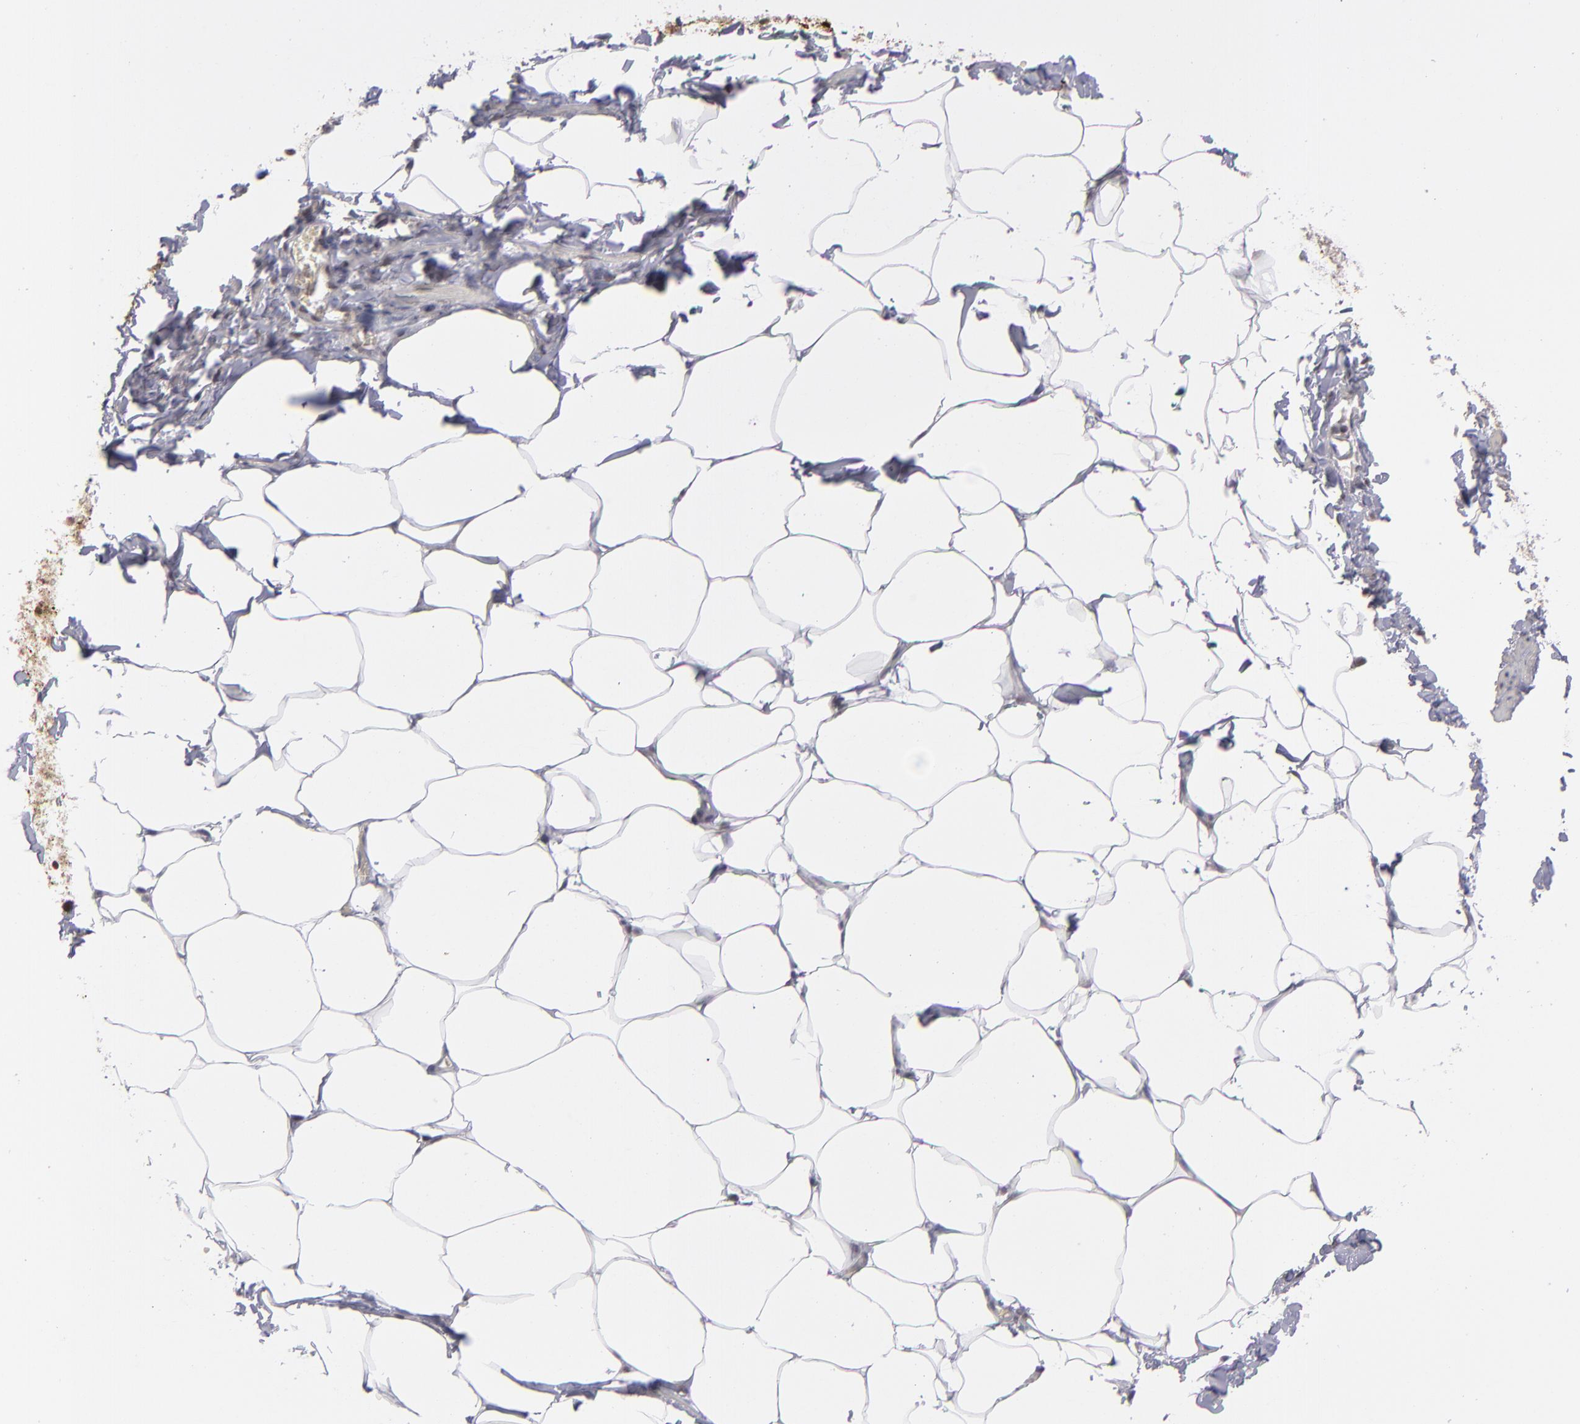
{"staining": {"intensity": "moderate", "quantity": ">75%", "location": "nuclear"}, "tissue": "adipose tissue", "cell_type": "Adipocytes", "image_type": "normal", "snomed": [{"axis": "morphology", "description": "Normal tissue, NOS"}, {"axis": "topography", "description": "Vascular tissue"}], "caption": "Immunohistochemical staining of normal human adipose tissue shows moderate nuclear protein positivity in approximately >75% of adipocytes.", "gene": "MLLT3", "patient": {"sex": "male", "age": 41}}